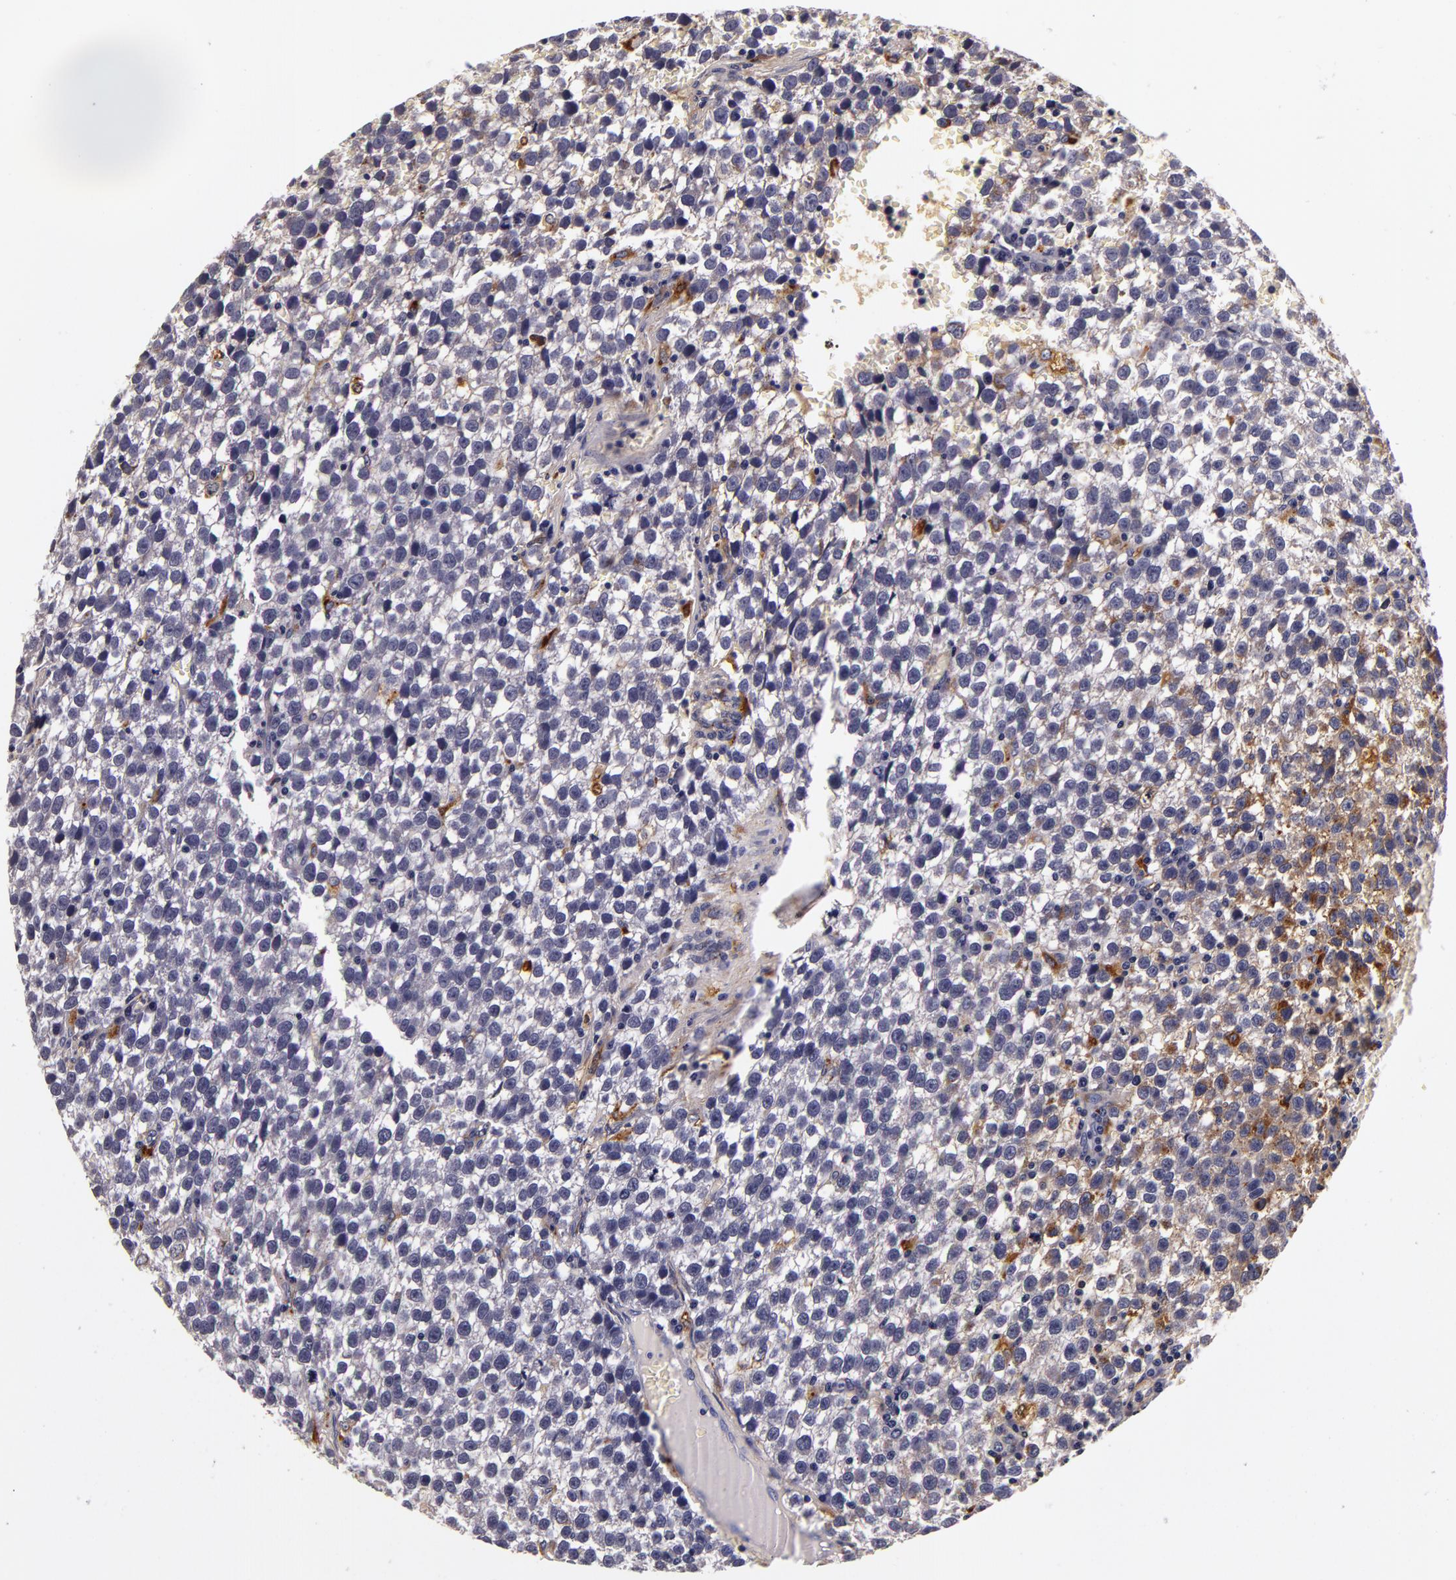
{"staining": {"intensity": "negative", "quantity": "none", "location": "none"}, "tissue": "testis cancer", "cell_type": "Tumor cells", "image_type": "cancer", "snomed": [{"axis": "morphology", "description": "Seminoma, NOS"}, {"axis": "topography", "description": "Testis"}], "caption": "Immunohistochemistry histopathology image of testis cancer (seminoma) stained for a protein (brown), which exhibits no positivity in tumor cells.", "gene": "LGALS3BP", "patient": {"sex": "male", "age": 35}}